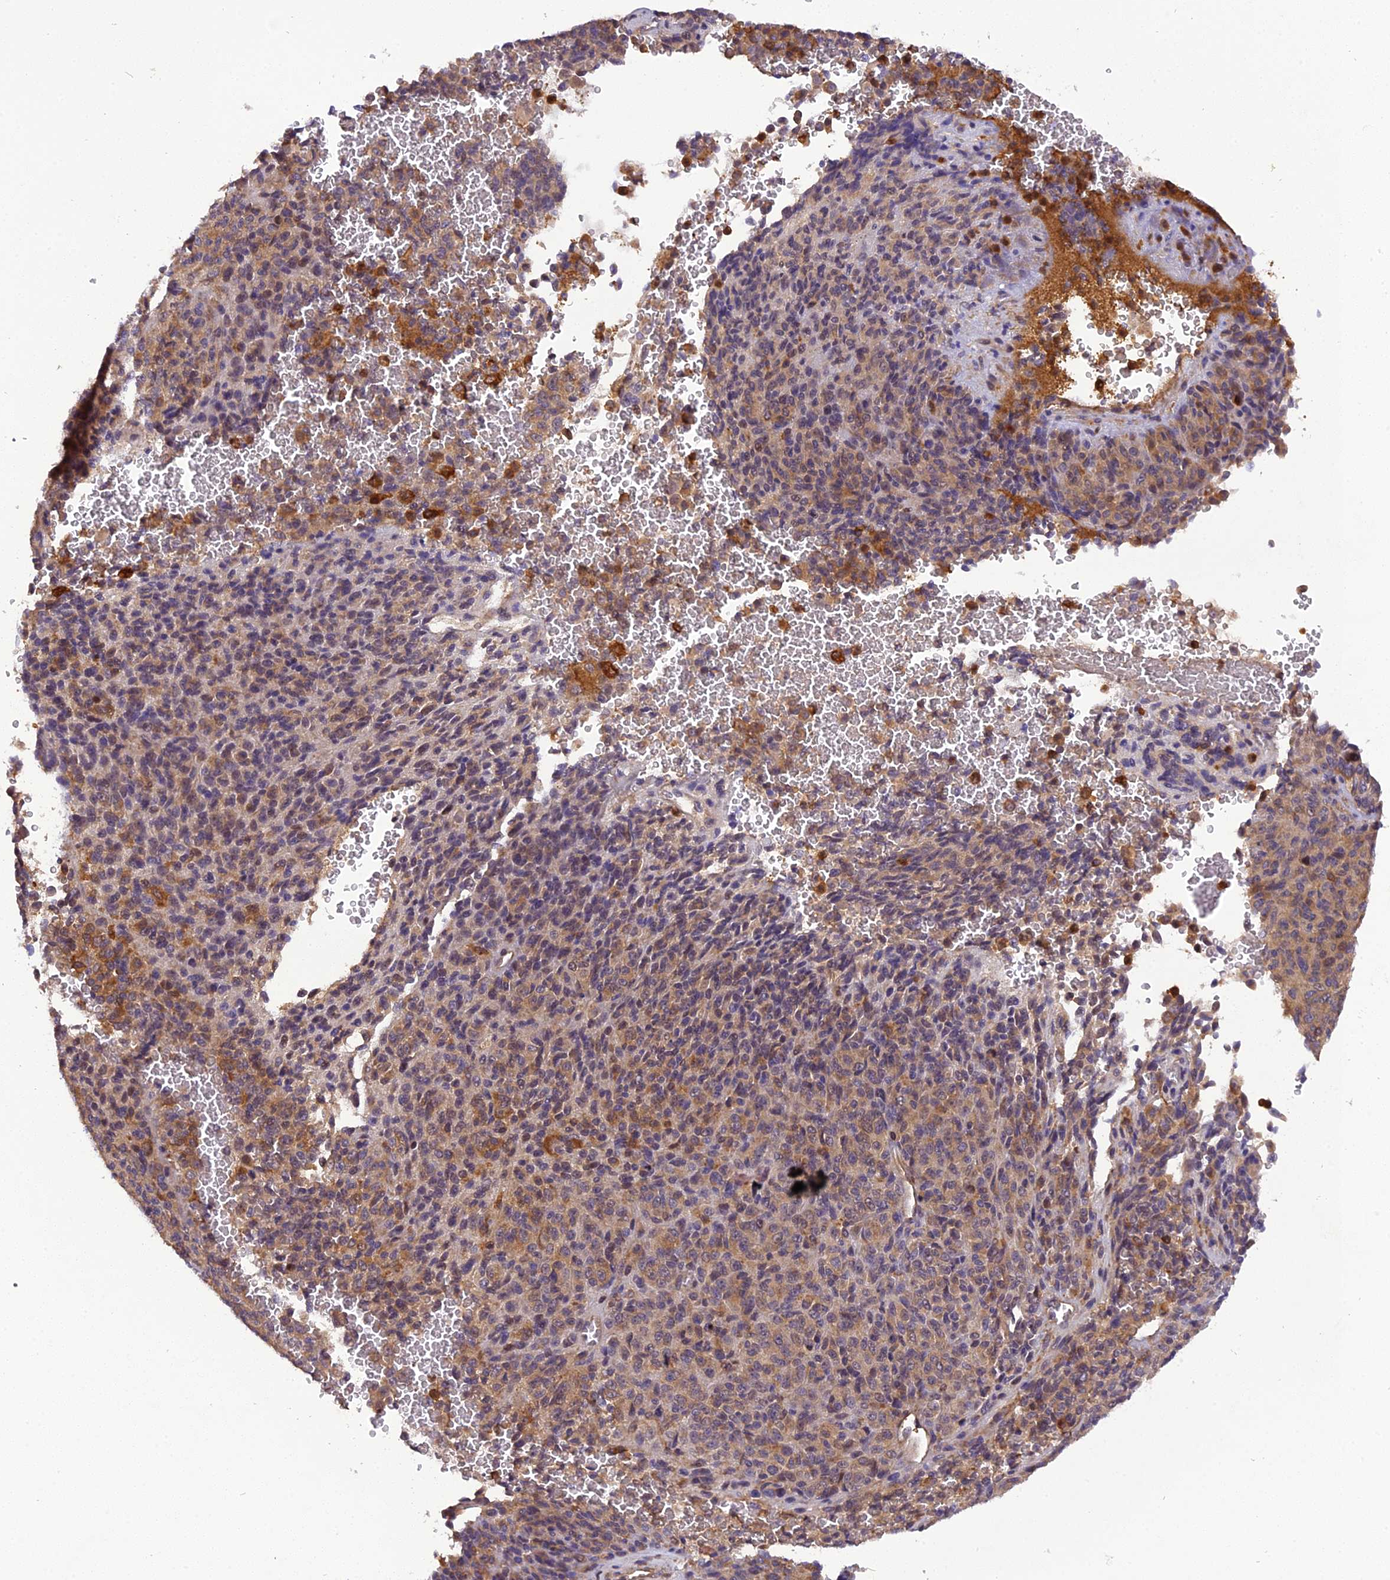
{"staining": {"intensity": "moderate", "quantity": "25%-75%", "location": "cytoplasmic/membranous"}, "tissue": "melanoma", "cell_type": "Tumor cells", "image_type": "cancer", "snomed": [{"axis": "morphology", "description": "Malignant melanoma, Metastatic site"}, {"axis": "topography", "description": "Brain"}], "caption": "IHC image of melanoma stained for a protein (brown), which shows medium levels of moderate cytoplasmic/membranous staining in approximately 25%-75% of tumor cells.", "gene": "STOML1", "patient": {"sex": "female", "age": 56}}